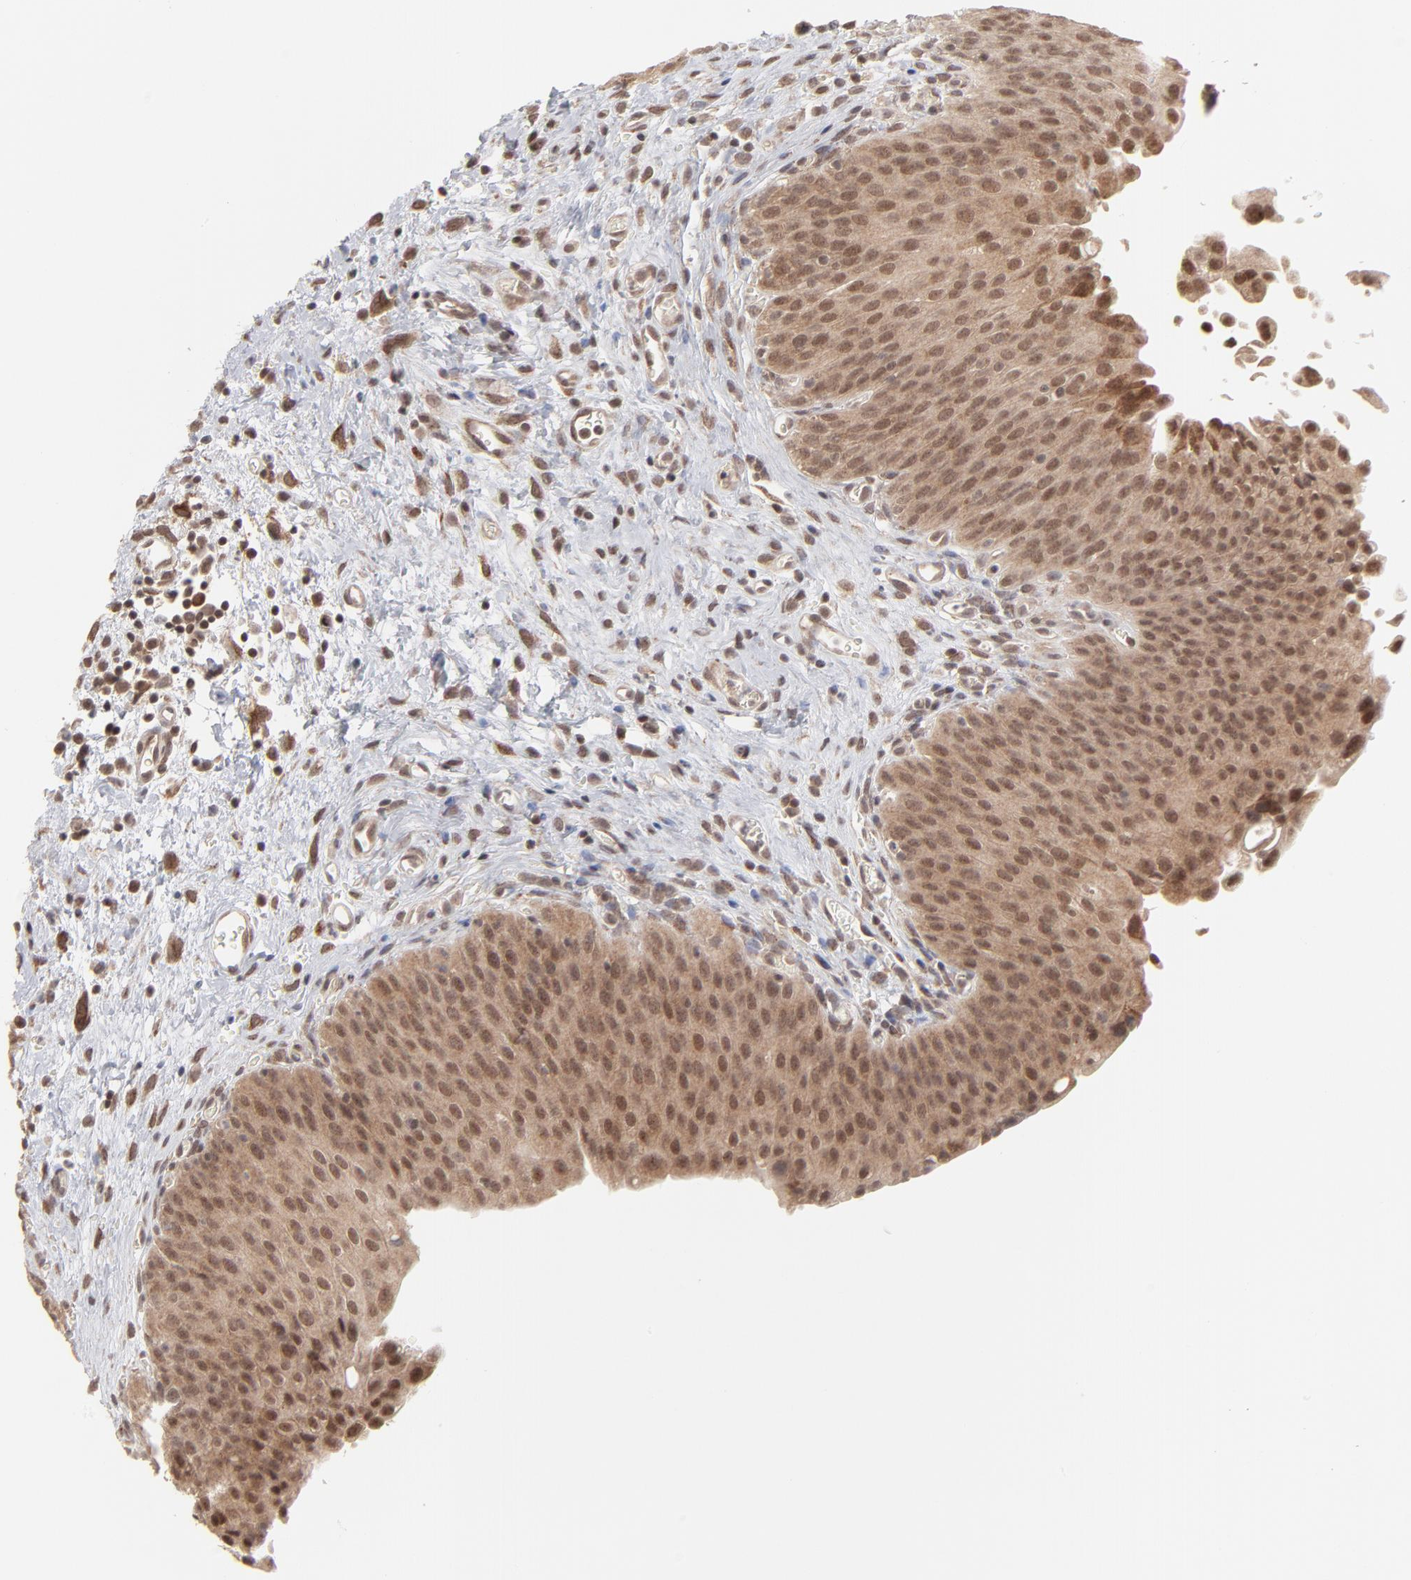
{"staining": {"intensity": "moderate", "quantity": ">75%", "location": "cytoplasmic/membranous,nuclear"}, "tissue": "urinary bladder", "cell_type": "Urothelial cells", "image_type": "normal", "snomed": [{"axis": "morphology", "description": "Normal tissue, NOS"}, {"axis": "morphology", "description": "Dysplasia, NOS"}, {"axis": "topography", "description": "Urinary bladder"}], "caption": "Urothelial cells display medium levels of moderate cytoplasmic/membranous,nuclear staining in about >75% of cells in benign urinary bladder. Nuclei are stained in blue.", "gene": "ARIH1", "patient": {"sex": "male", "age": 35}}